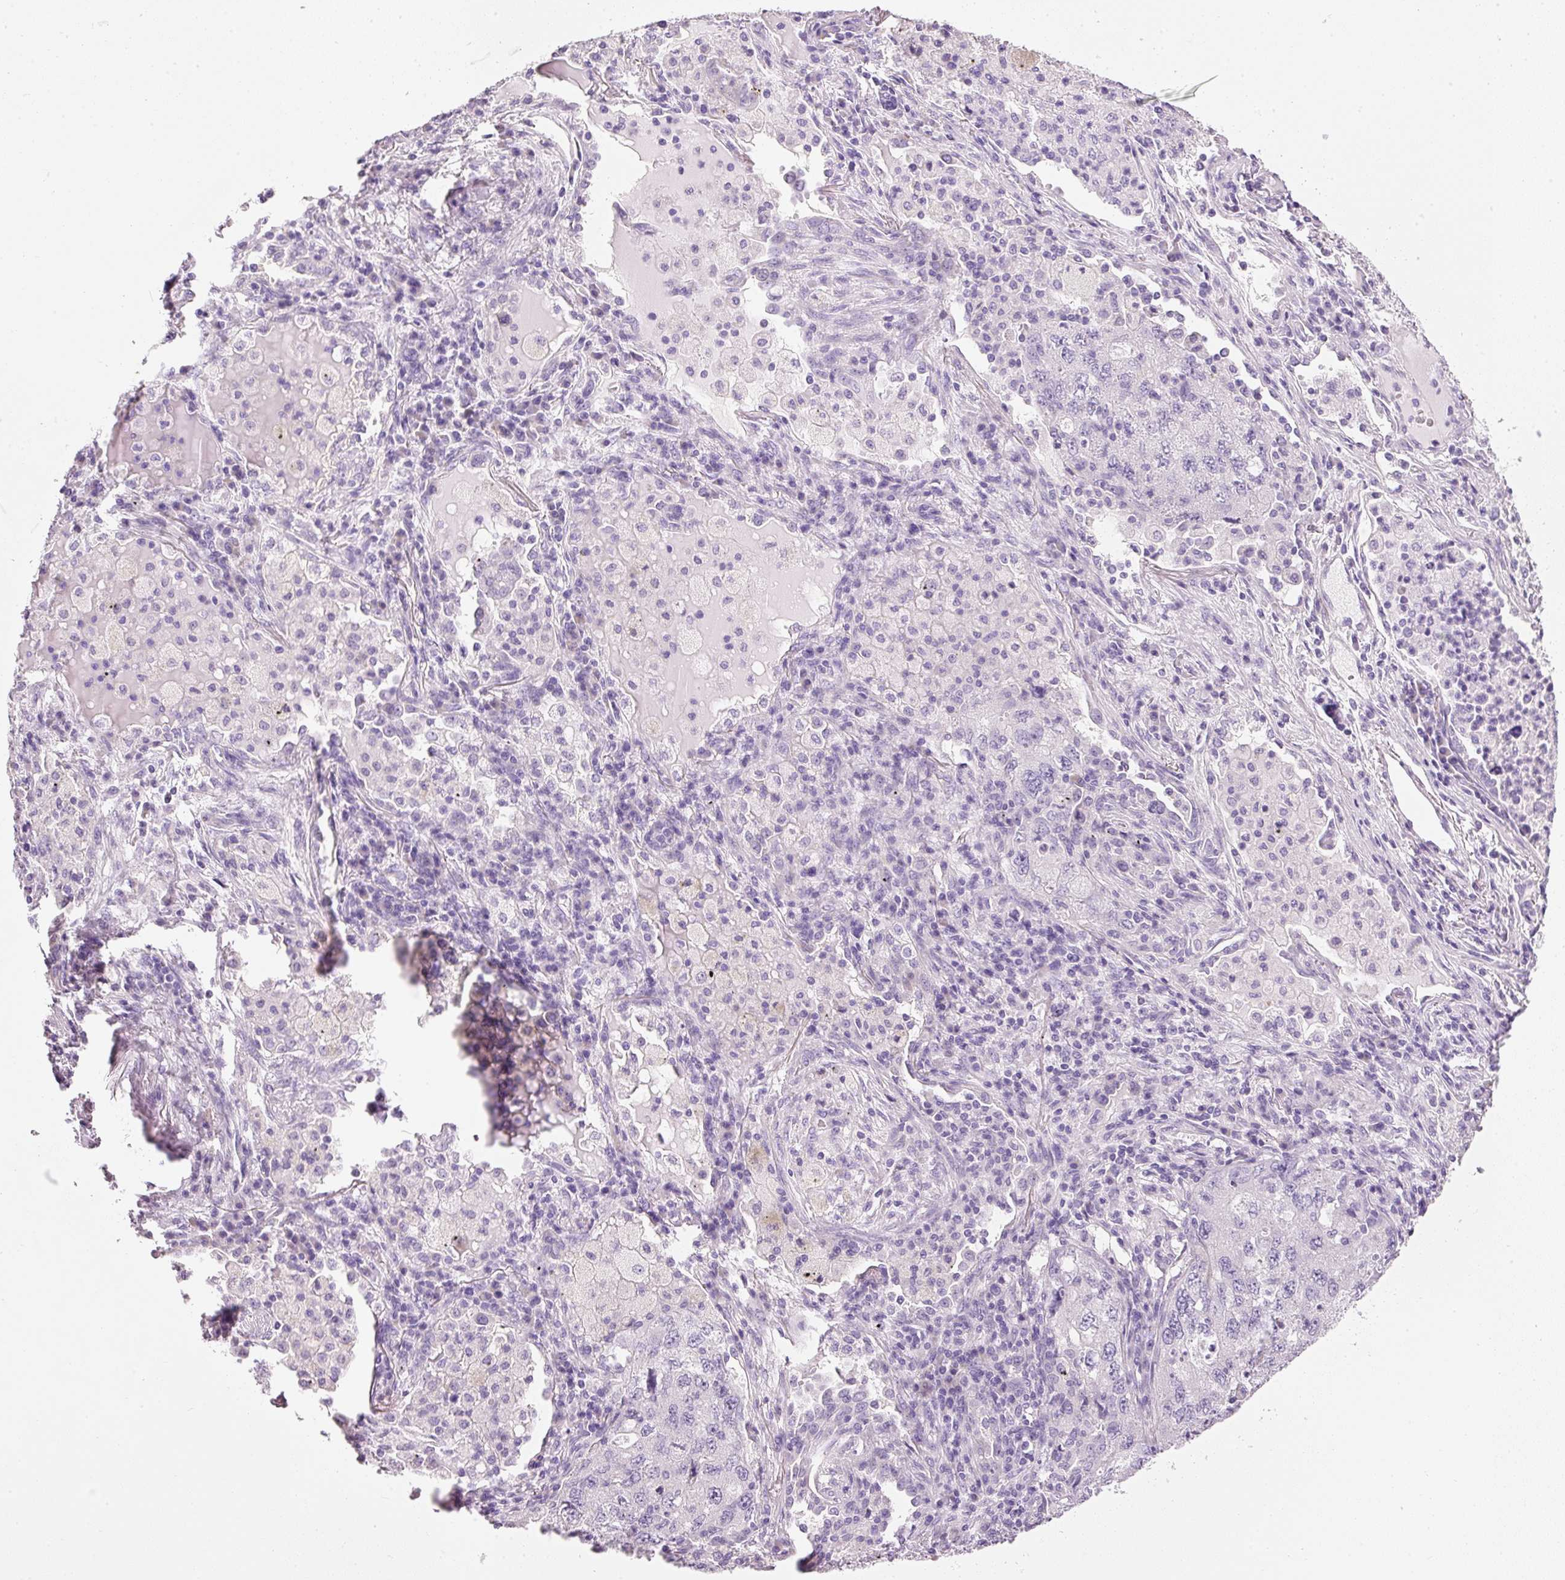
{"staining": {"intensity": "negative", "quantity": "none", "location": "none"}, "tissue": "lung cancer", "cell_type": "Tumor cells", "image_type": "cancer", "snomed": [{"axis": "morphology", "description": "Adenocarcinoma, NOS"}, {"axis": "topography", "description": "Lung"}], "caption": "A high-resolution histopathology image shows immunohistochemistry (IHC) staining of adenocarcinoma (lung), which exhibits no significant expression in tumor cells.", "gene": "PDXDC1", "patient": {"sex": "female", "age": 57}}